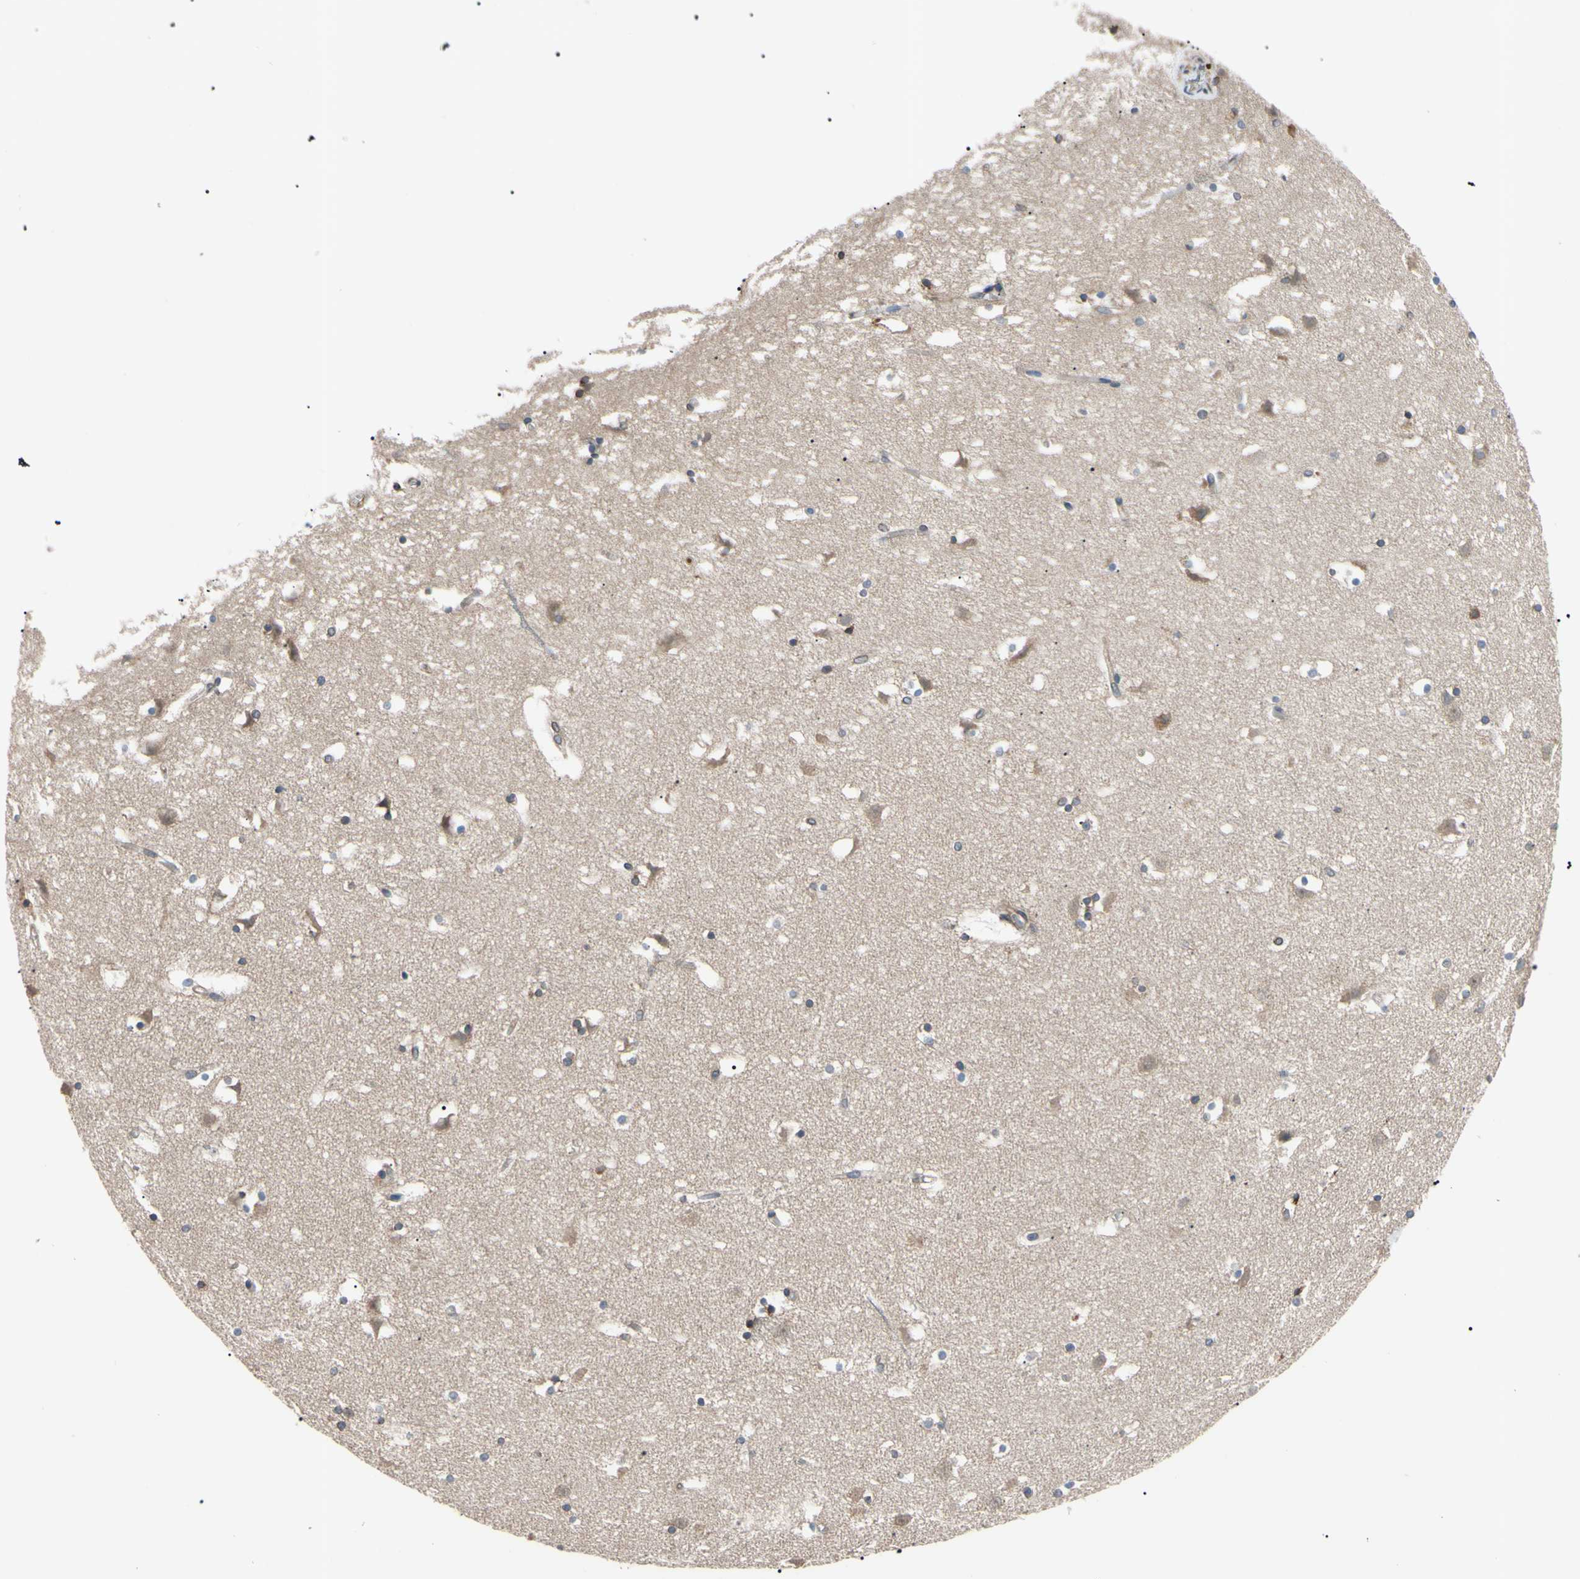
{"staining": {"intensity": "moderate", "quantity": ">75%", "location": "cytoplasmic/membranous"}, "tissue": "caudate", "cell_type": "Glial cells", "image_type": "normal", "snomed": [{"axis": "morphology", "description": "Normal tissue, NOS"}, {"axis": "topography", "description": "Lateral ventricle wall"}], "caption": "This is an image of immunohistochemistry staining of normal caudate, which shows moderate positivity in the cytoplasmic/membranous of glial cells.", "gene": "VAPA", "patient": {"sex": "male", "age": 45}}